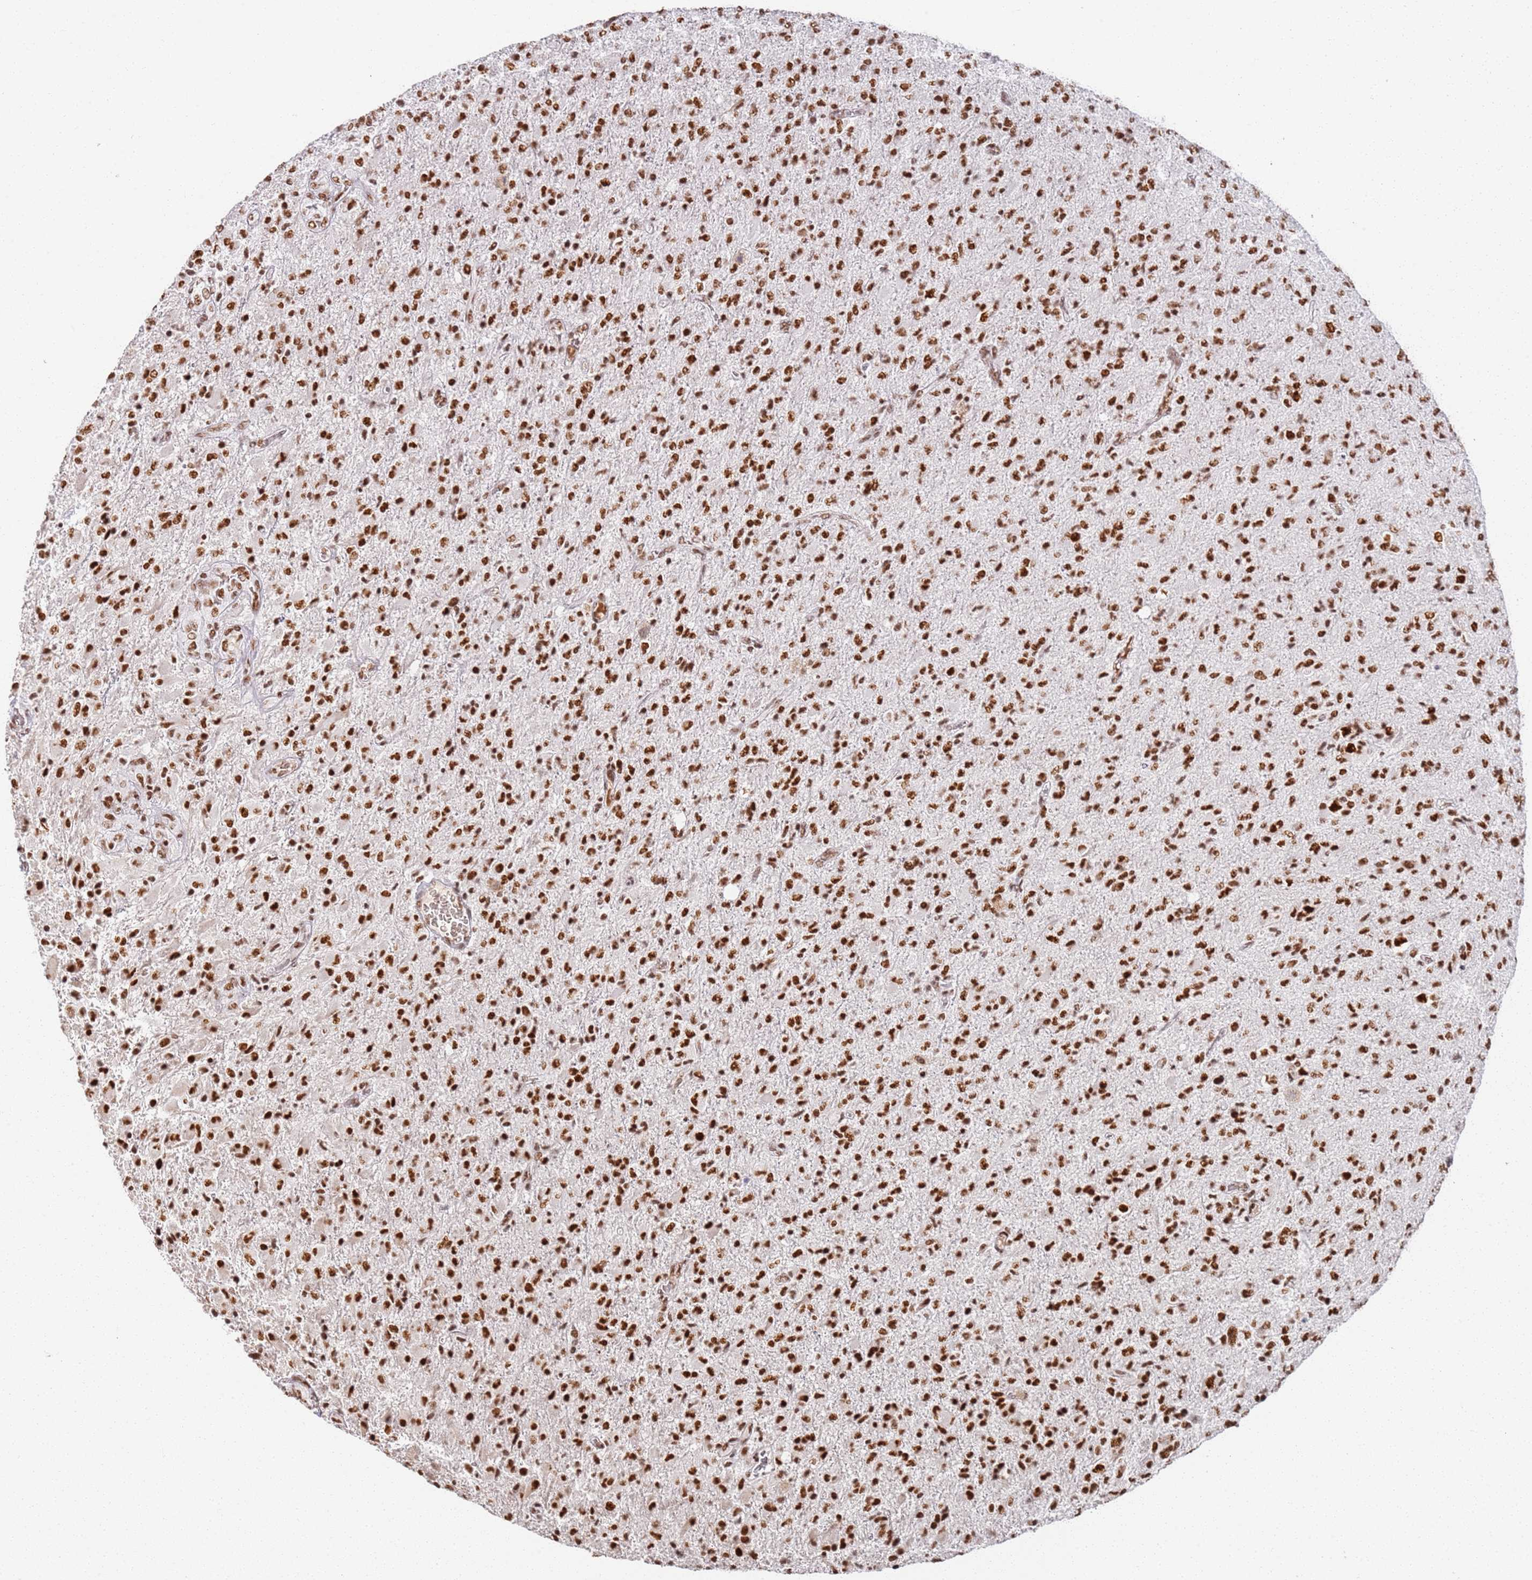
{"staining": {"intensity": "strong", "quantity": ">75%", "location": "nuclear"}, "tissue": "glioma", "cell_type": "Tumor cells", "image_type": "cancer", "snomed": [{"axis": "morphology", "description": "Glioma, malignant, Low grade"}, {"axis": "topography", "description": "Brain"}], "caption": "Immunohistochemical staining of human malignant glioma (low-grade) reveals high levels of strong nuclear positivity in about >75% of tumor cells.", "gene": "AKAP8L", "patient": {"sex": "male", "age": 65}}